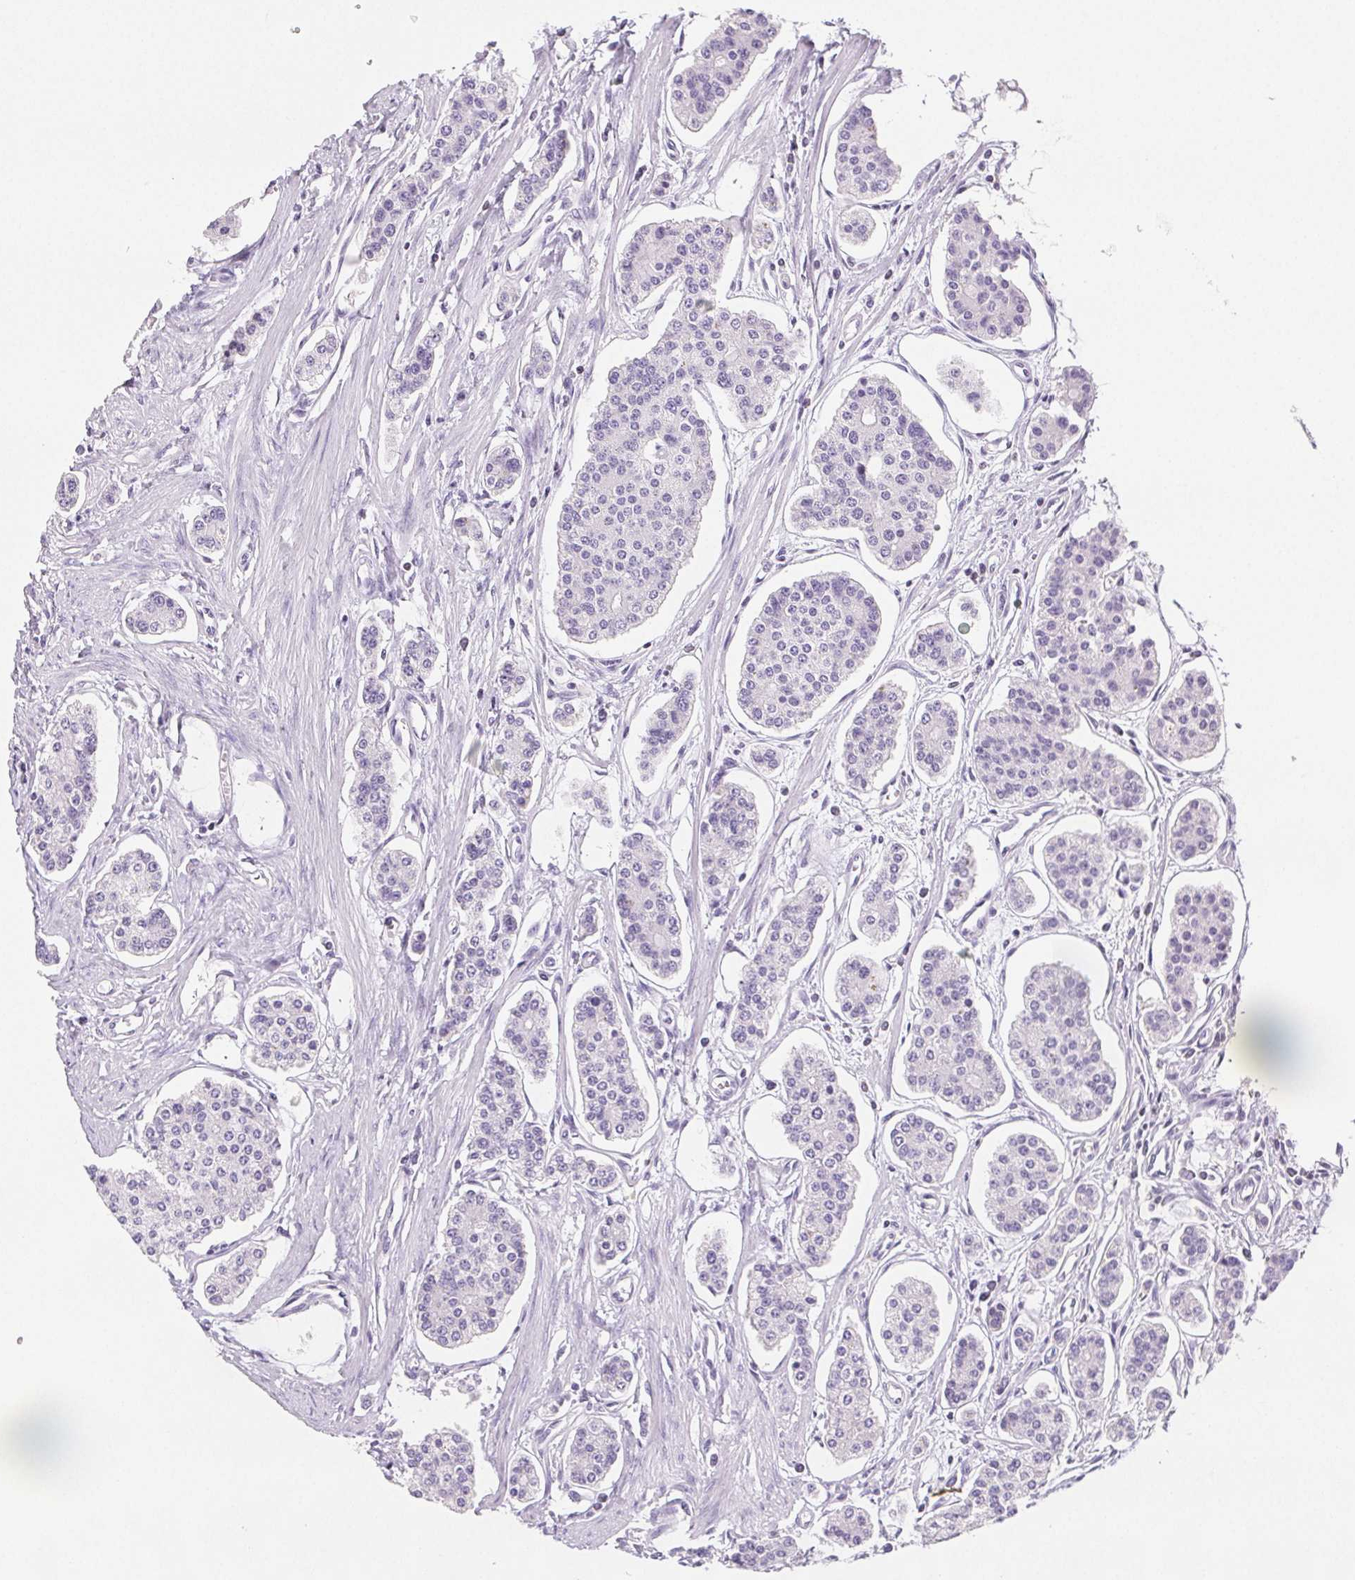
{"staining": {"intensity": "negative", "quantity": "none", "location": "none"}, "tissue": "carcinoid", "cell_type": "Tumor cells", "image_type": "cancer", "snomed": [{"axis": "morphology", "description": "Carcinoid, malignant, NOS"}, {"axis": "topography", "description": "Small intestine"}], "caption": "A high-resolution image shows IHC staining of malignant carcinoid, which demonstrates no significant positivity in tumor cells.", "gene": "BEND2", "patient": {"sex": "female", "age": 65}}